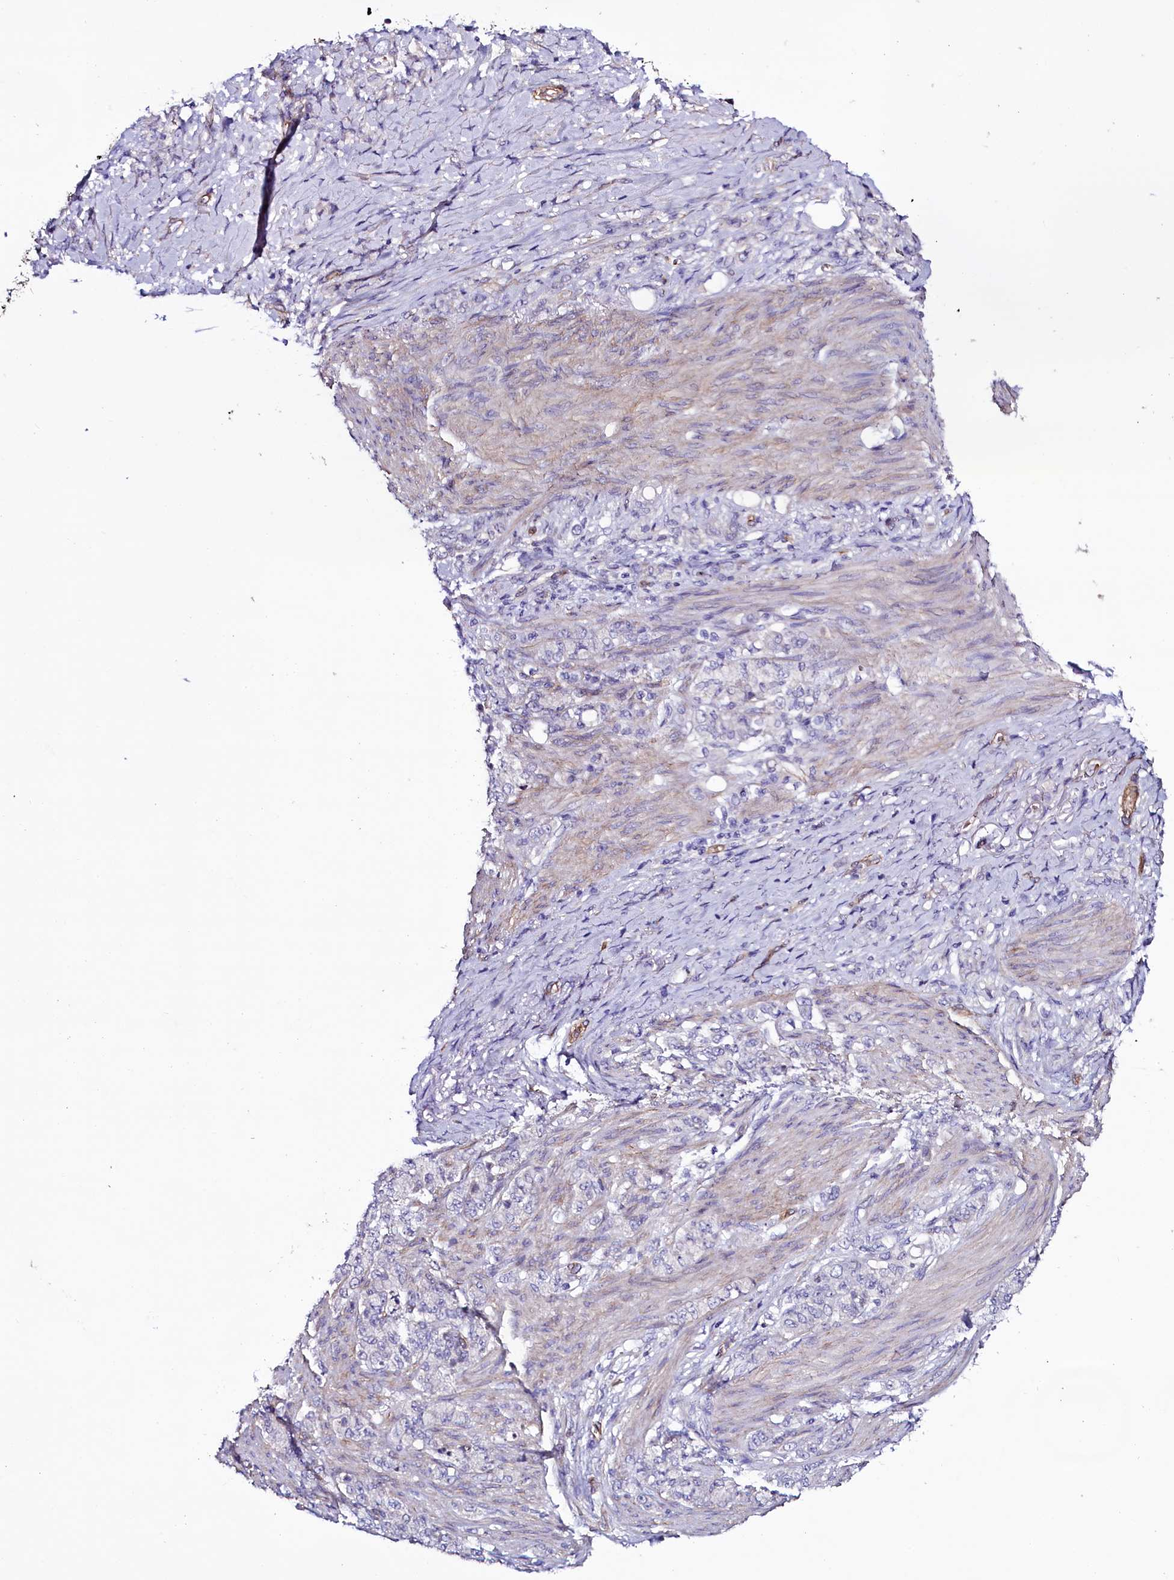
{"staining": {"intensity": "negative", "quantity": "none", "location": "none"}, "tissue": "stomach cancer", "cell_type": "Tumor cells", "image_type": "cancer", "snomed": [{"axis": "morphology", "description": "Adenocarcinoma, NOS"}, {"axis": "topography", "description": "Stomach"}], "caption": "Immunohistochemistry (IHC) image of human adenocarcinoma (stomach) stained for a protein (brown), which shows no expression in tumor cells.", "gene": "MEX3C", "patient": {"sex": "female", "age": 79}}